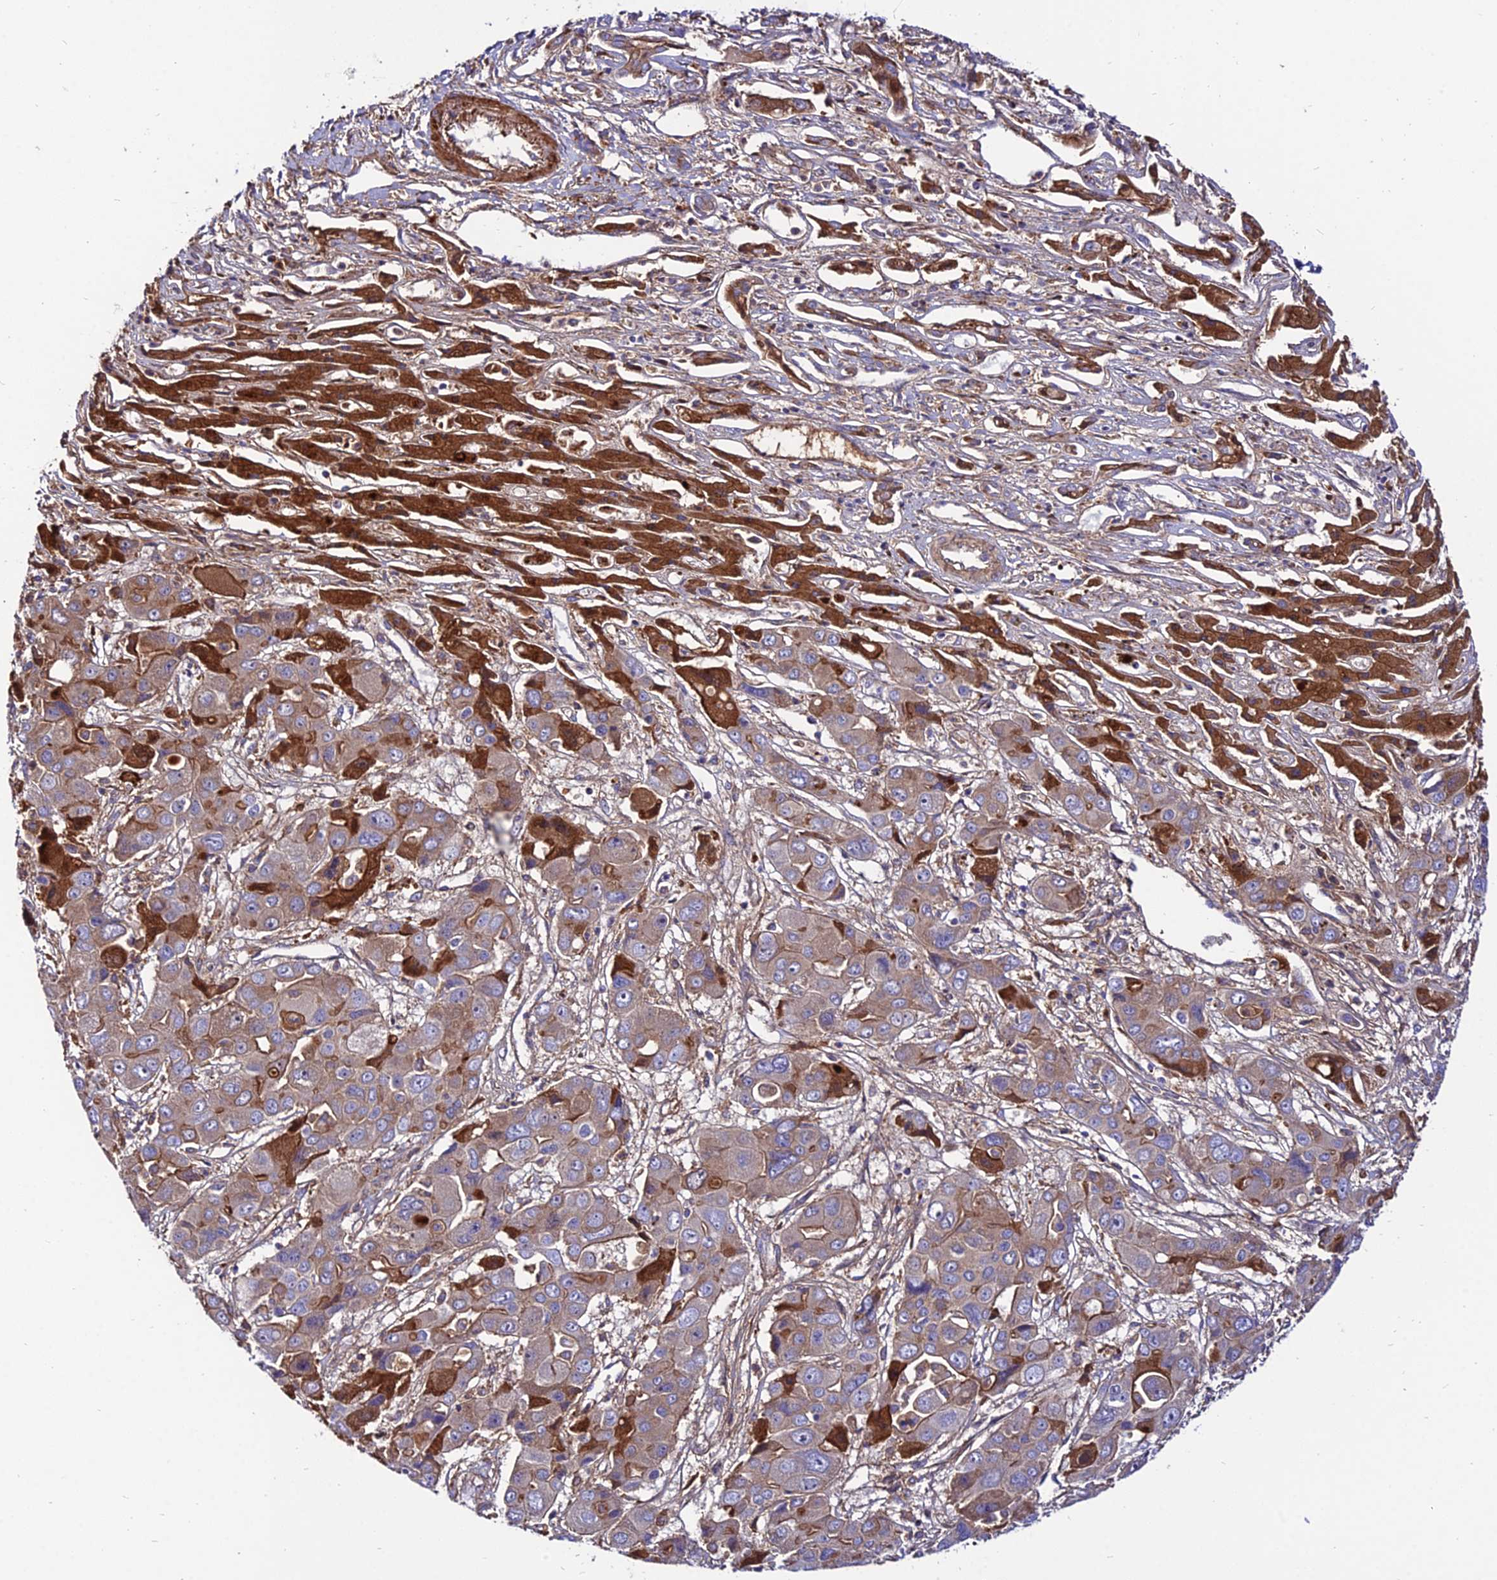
{"staining": {"intensity": "weak", "quantity": "25%-75%", "location": "cytoplasmic/membranous"}, "tissue": "liver cancer", "cell_type": "Tumor cells", "image_type": "cancer", "snomed": [{"axis": "morphology", "description": "Cholangiocarcinoma"}, {"axis": "topography", "description": "Liver"}], "caption": "An immunohistochemistry micrograph of tumor tissue is shown. Protein staining in brown labels weak cytoplasmic/membranous positivity in cholangiocarcinoma (liver) within tumor cells.", "gene": "PYM1", "patient": {"sex": "male", "age": 67}}